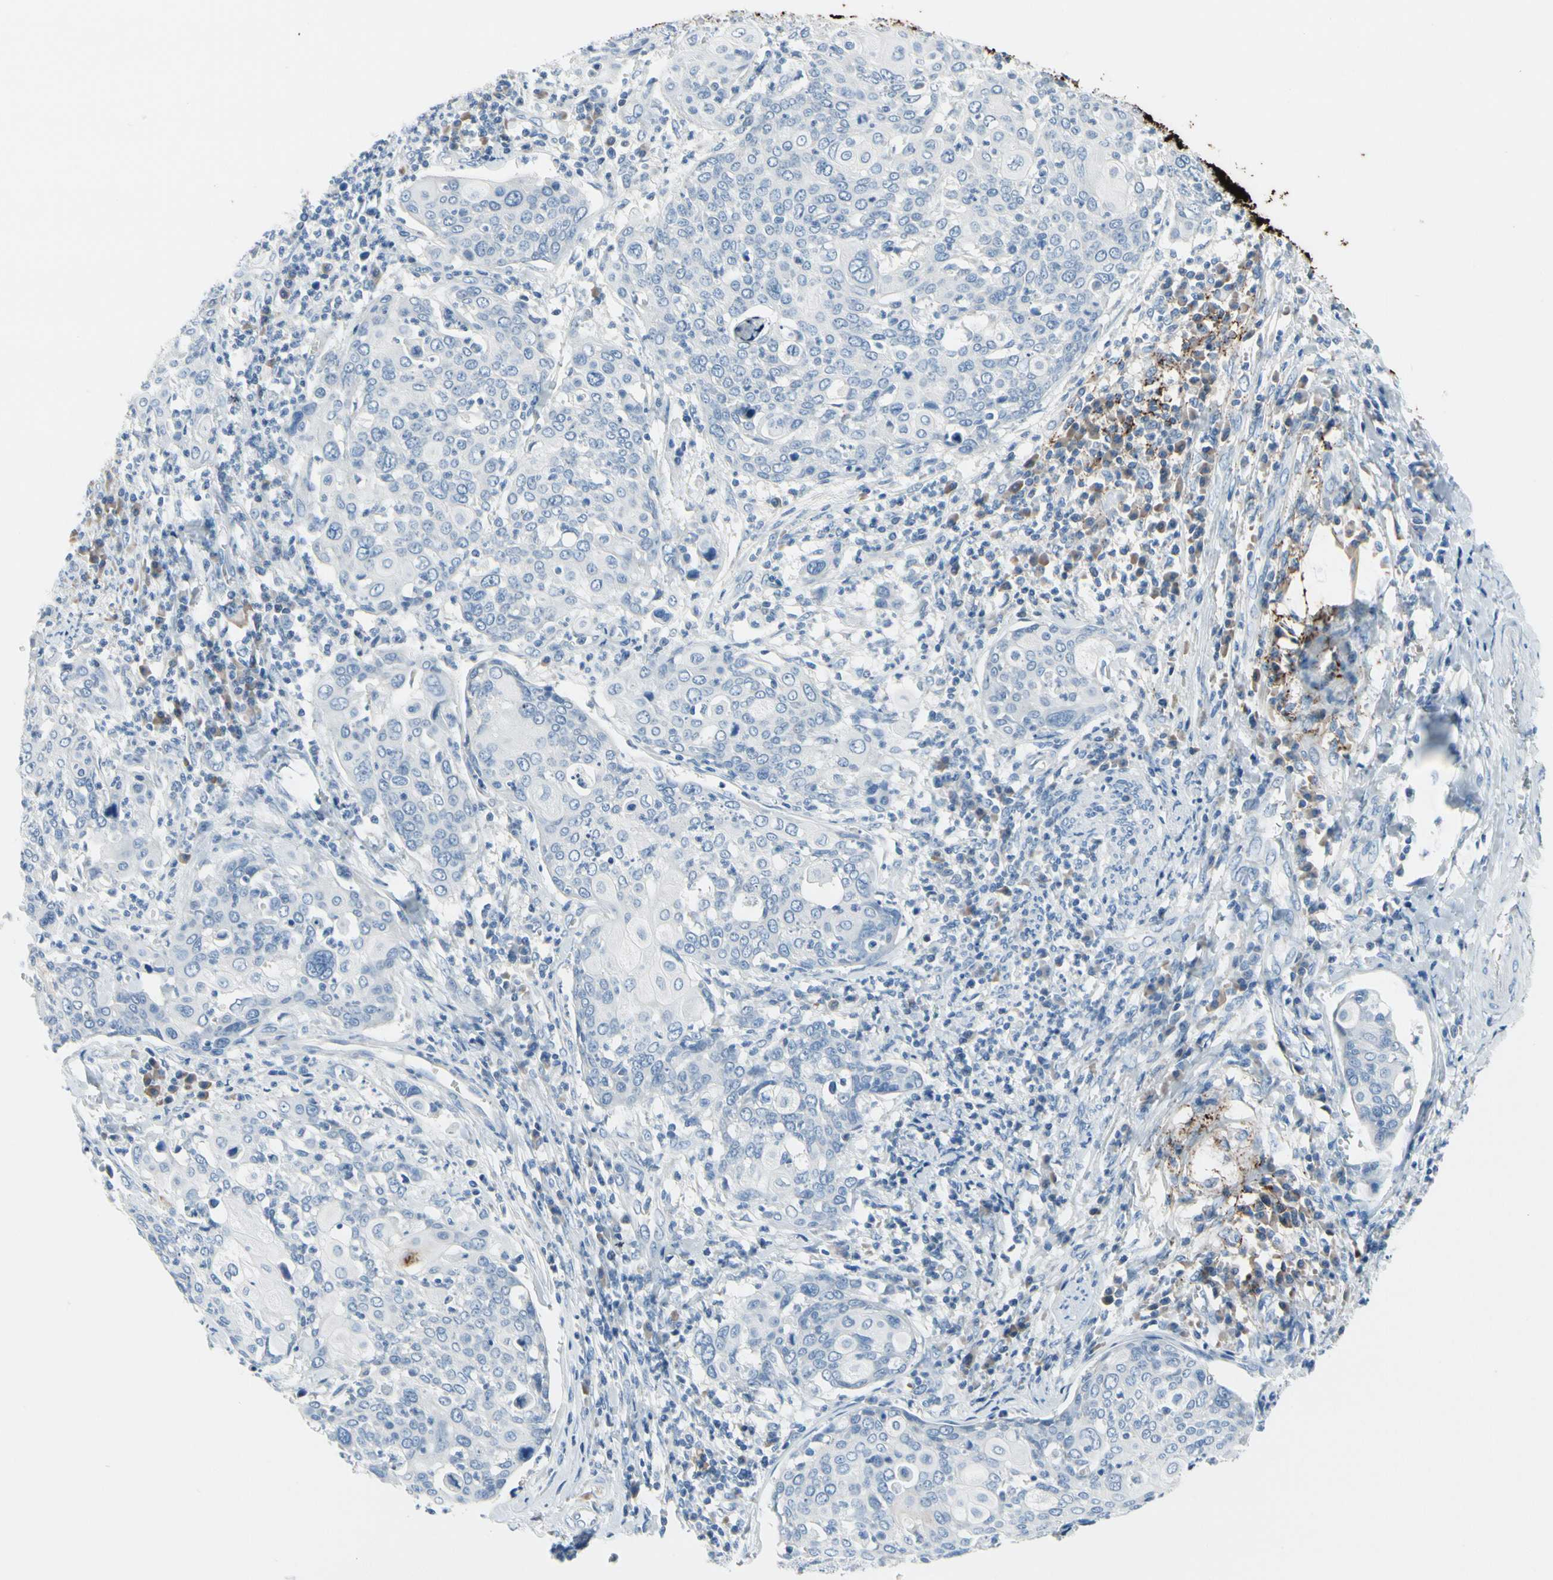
{"staining": {"intensity": "negative", "quantity": "none", "location": "none"}, "tissue": "cervical cancer", "cell_type": "Tumor cells", "image_type": "cancer", "snomed": [{"axis": "morphology", "description": "Squamous cell carcinoma, NOS"}, {"axis": "topography", "description": "Cervix"}], "caption": "Immunohistochemical staining of human cervical cancer (squamous cell carcinoma) reveals no significant expression in tumor cells.", "gene": "MUC5B", "patient": {"sex": "female", "age": 40}}